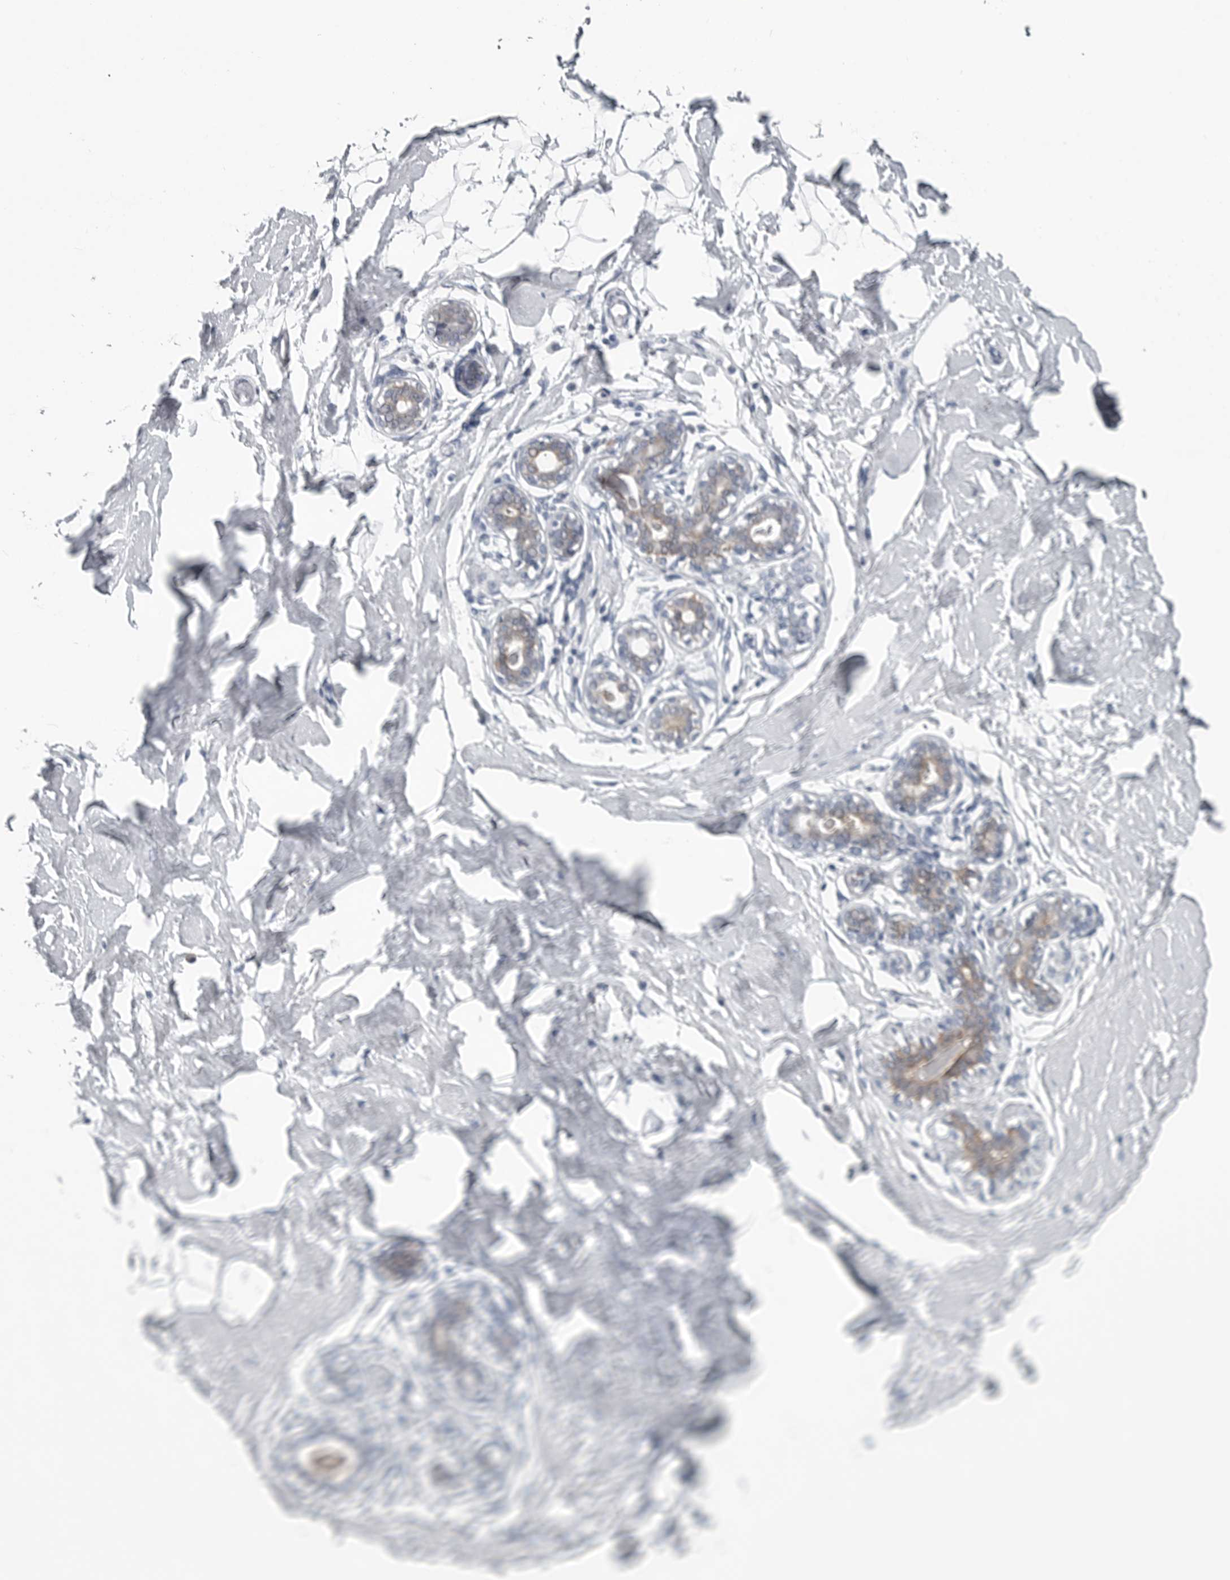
{"staining": {"intensity": "negative", "quantity": "none", "location": "none"}, "tissue": "breast", "cell_type": "Adipocytes", "image_type": "normal", "snomed": [{"axis": "morphology", "description": "Normal tissue, NOS"}, {"axis": "morphology", "description": "Adenoma, NOS"}, {"axis": "topography", "description": "Breast"}], "caption": "Photomicrograph shows no protein positivity in adipocytes of unremarkable breast. (Brightfield microscopy of DAB IHC at high magnification).", "gene": "MYOC", "patient": {"sex": "female", "age": 23}}